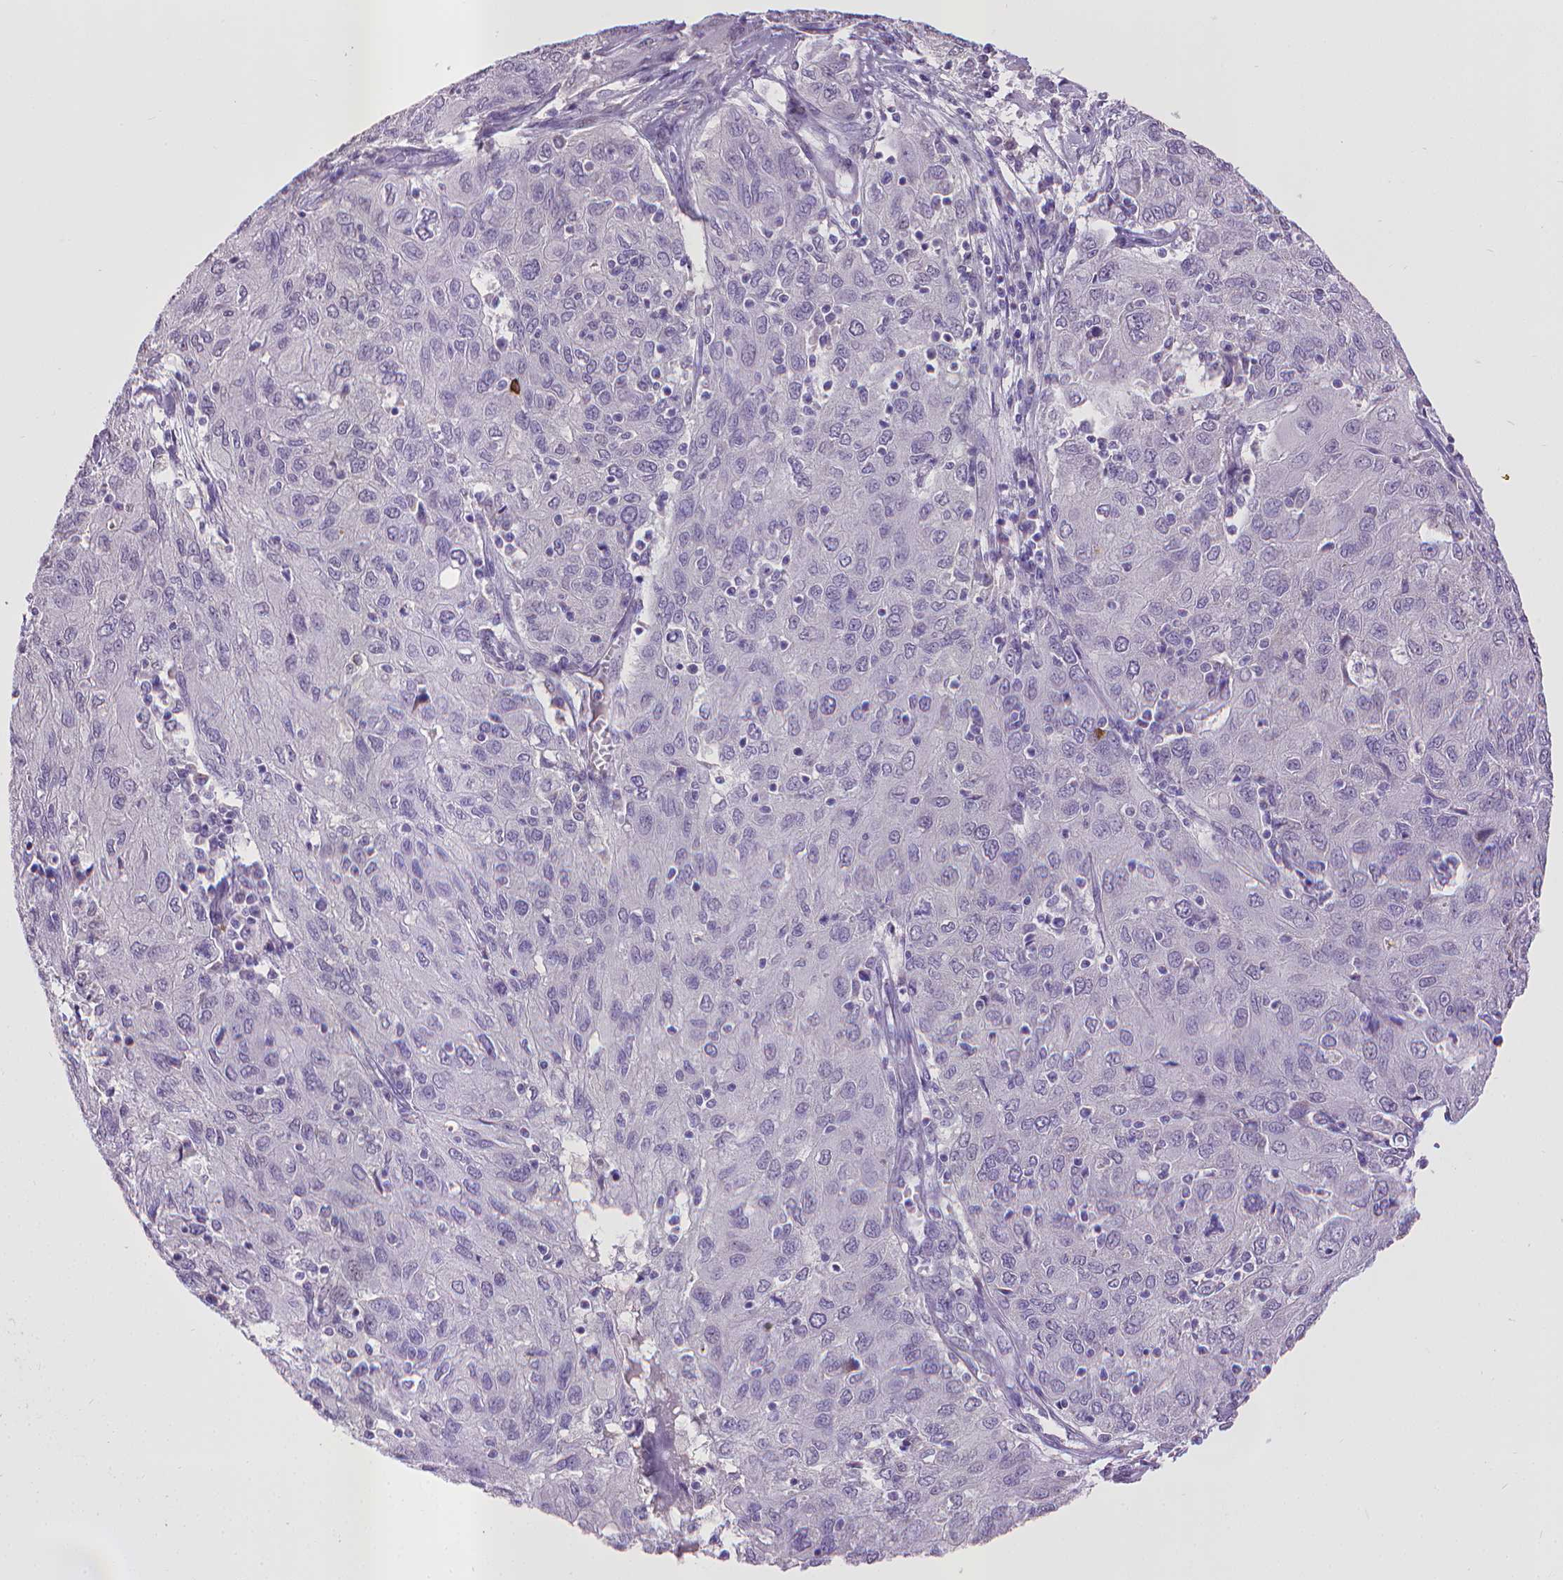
{"staining": {"intensity": "negative", "quantity": "none", "location": "none"}, "tissue": "ovarian cancer", "cell_type": "Tumor cells", "image_type": "cancer", "snomed": [{"axis": "morphology", "description": "Carcinoma, endometroid"}, {"axis": "topography", "description": "Ovary"}], "caption": "This is a image of immunohistochemistry staining of endometroid carcinoma (ovarian), which shows no staining in tumor cells.", "gene": "KMO", "patient": {"sex": "female", "age": 50}}